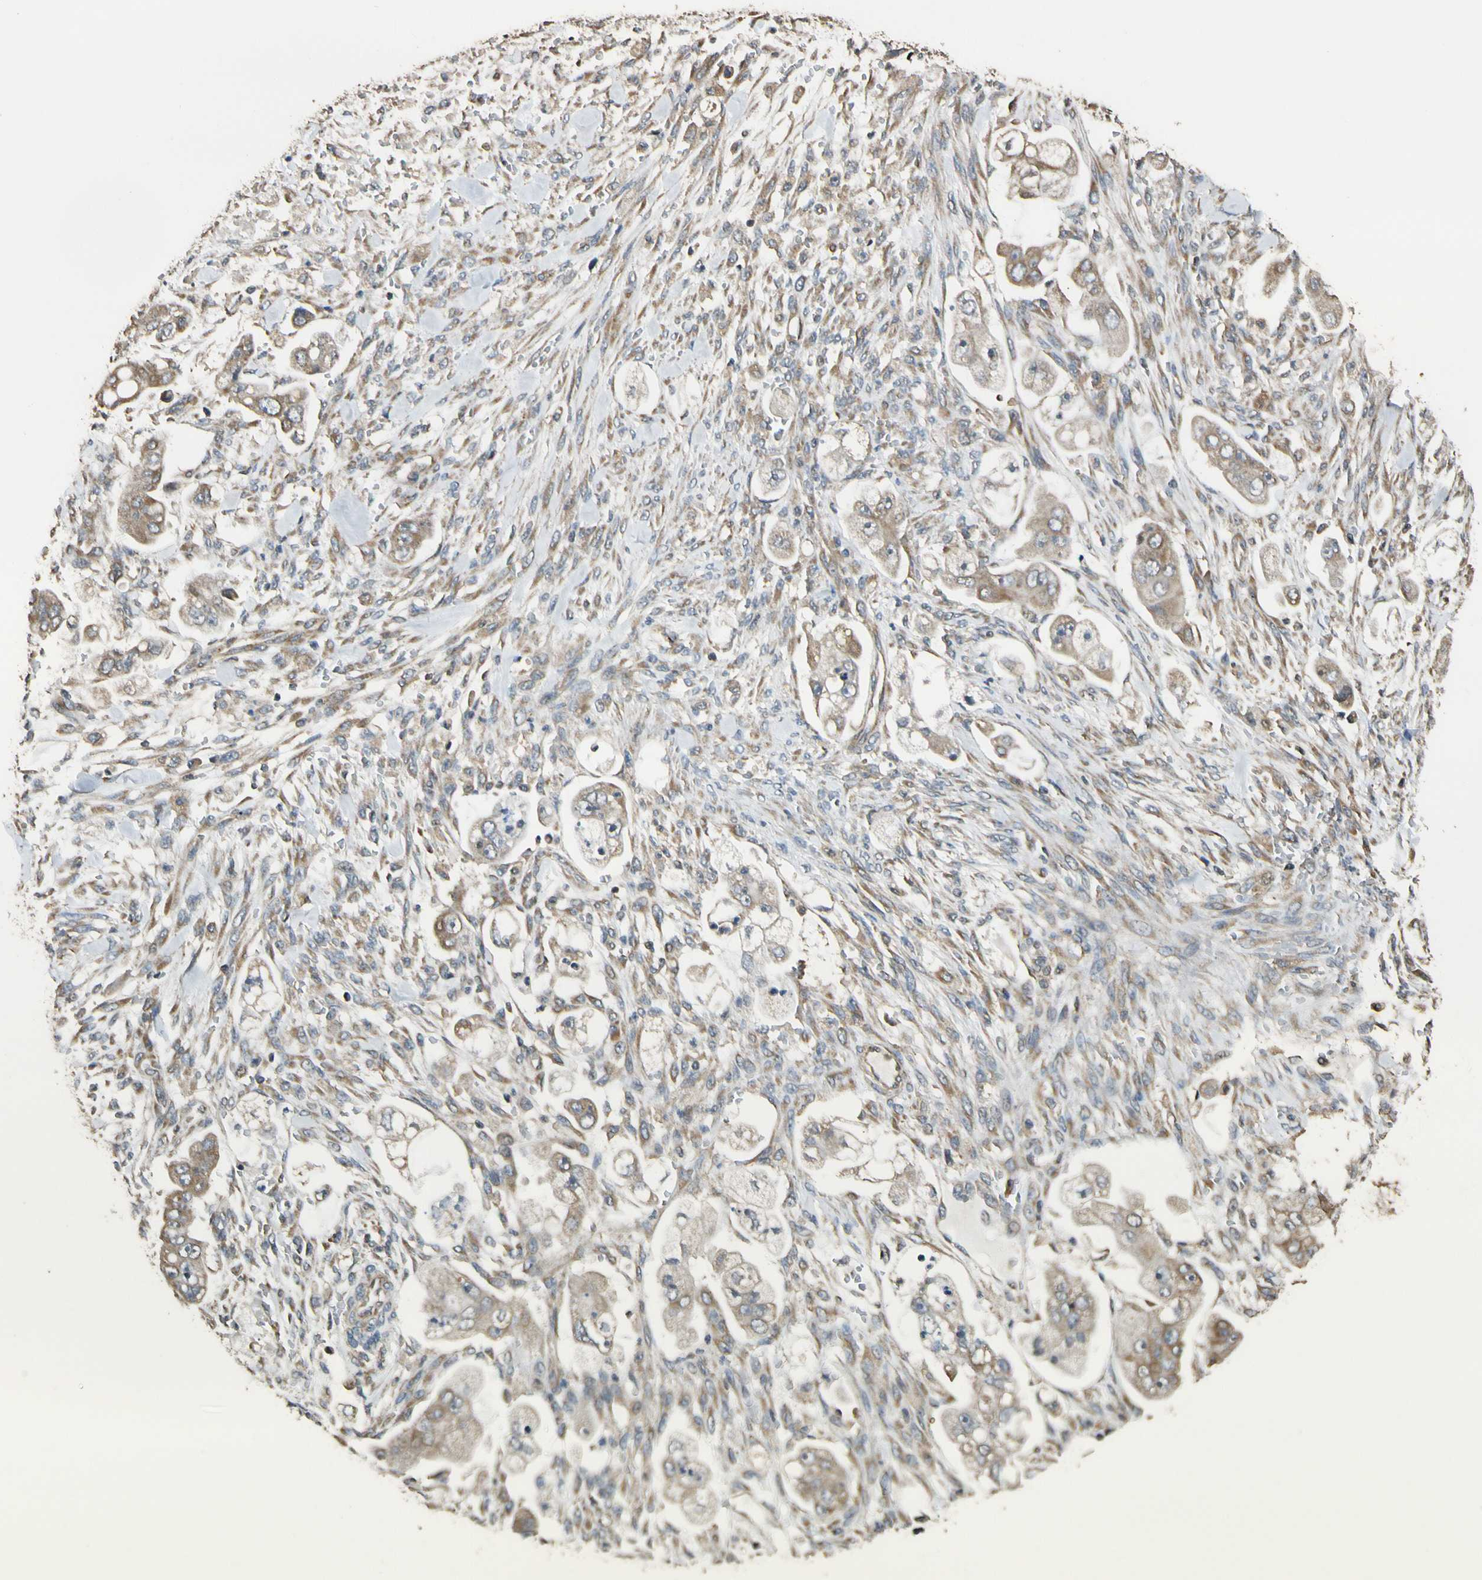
{"staining": {"intensity": "moderate", "quantity": ">75%", "location": "cytoplasmic/membranous"}, "tissue": "stomach cancer", "cell_type": "Tumor cells", "image_type": "cancer", "snomed": [{"axis": "morphology", "description": "Adenocarcinoma, NOS"}, {"axis": "topography", "description": "Stomach"}], "caption": "The photomicrograph shows staining of stomach cancer (adenocarcinoma), revealing moderate cytoplasmic/membranous protein expression (brown color) within tumor cells. (Stains: DAB in brown, nuclei in blue, Microscopy: brightfield microscopy at high magnification).", "gene": "STX18", "patient": {"sex": "male", "age": 62}}